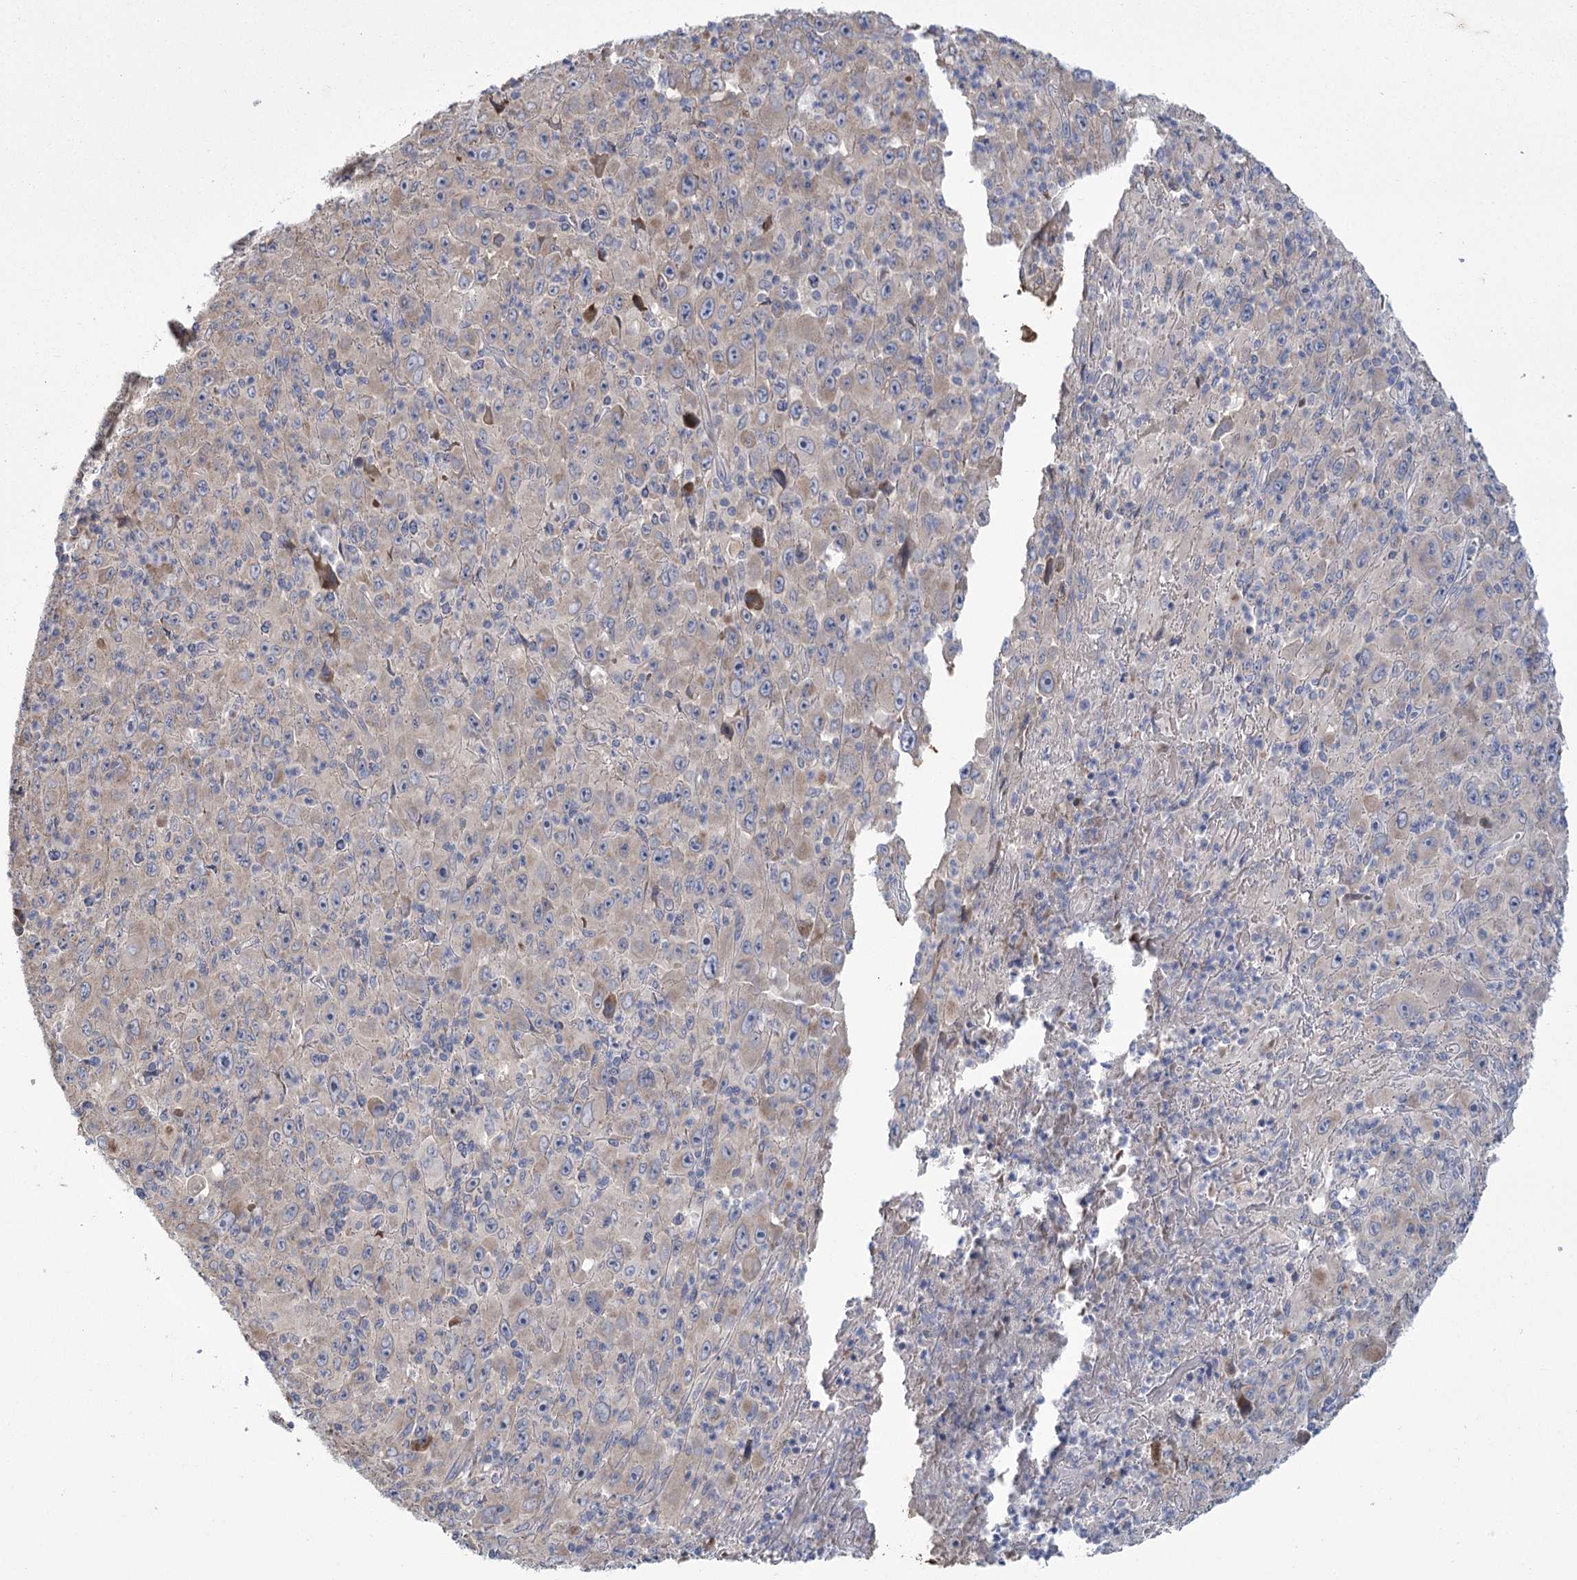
{"staining": {"intensity": "negative", "quantity": "none", "location": "none"}, "tissue": "melanoma", "cell_type": "Tumor cells", "image_type": "cancer", "snomed": [{"axis": "morphology", "description": "Malignant melanoma, Metastatic site"}, {"axis": "topography", "description": "Skin"}], "caption": "This is a histopathology image of immunohistochemistry (IHC) staining of malignant melanoma (metastatic site), which shows no positivity in tumor cells.", "gene": "PBLD", "patient": {"sex": "female", "age": 56}}